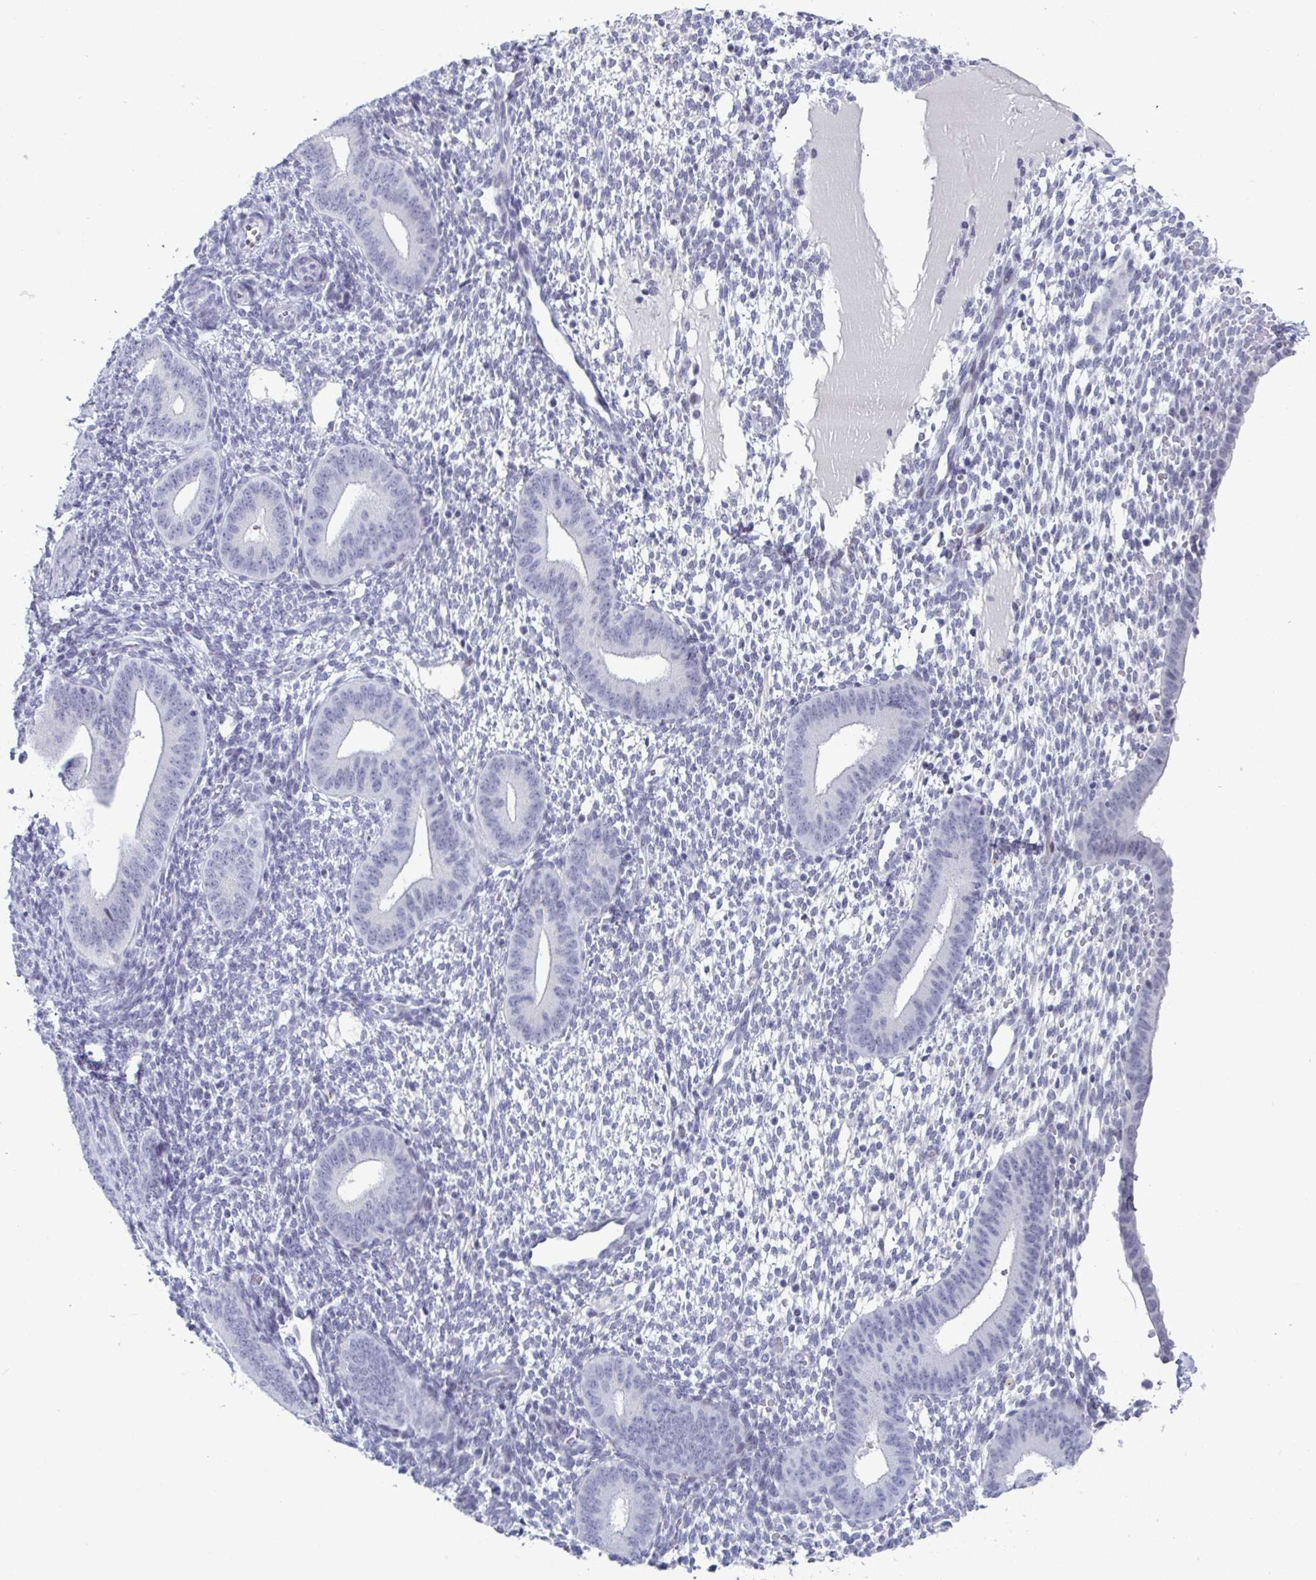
{"staining": {"intensity": "negative", "quantity": "none", "location": "none"}, "tissue": "endometrium", "cell_type": "Cells in endometrial stroma", "image_type": "normal", "snomed": [{"axis": "morphology", "description": "Normal tissue, NOS"}, {"axis": "topography", "description": "Endometrium"}], "caption": "A micrograph of endometrium stained for a protein exhibits no brown staining in cells in endometrial stroma. (Brightfield microscopy of DAB immunohistochemistry (IHC) at high magnification).", "gene": "VSIG10L", "patient": {"sex": "female", "age": 40}}